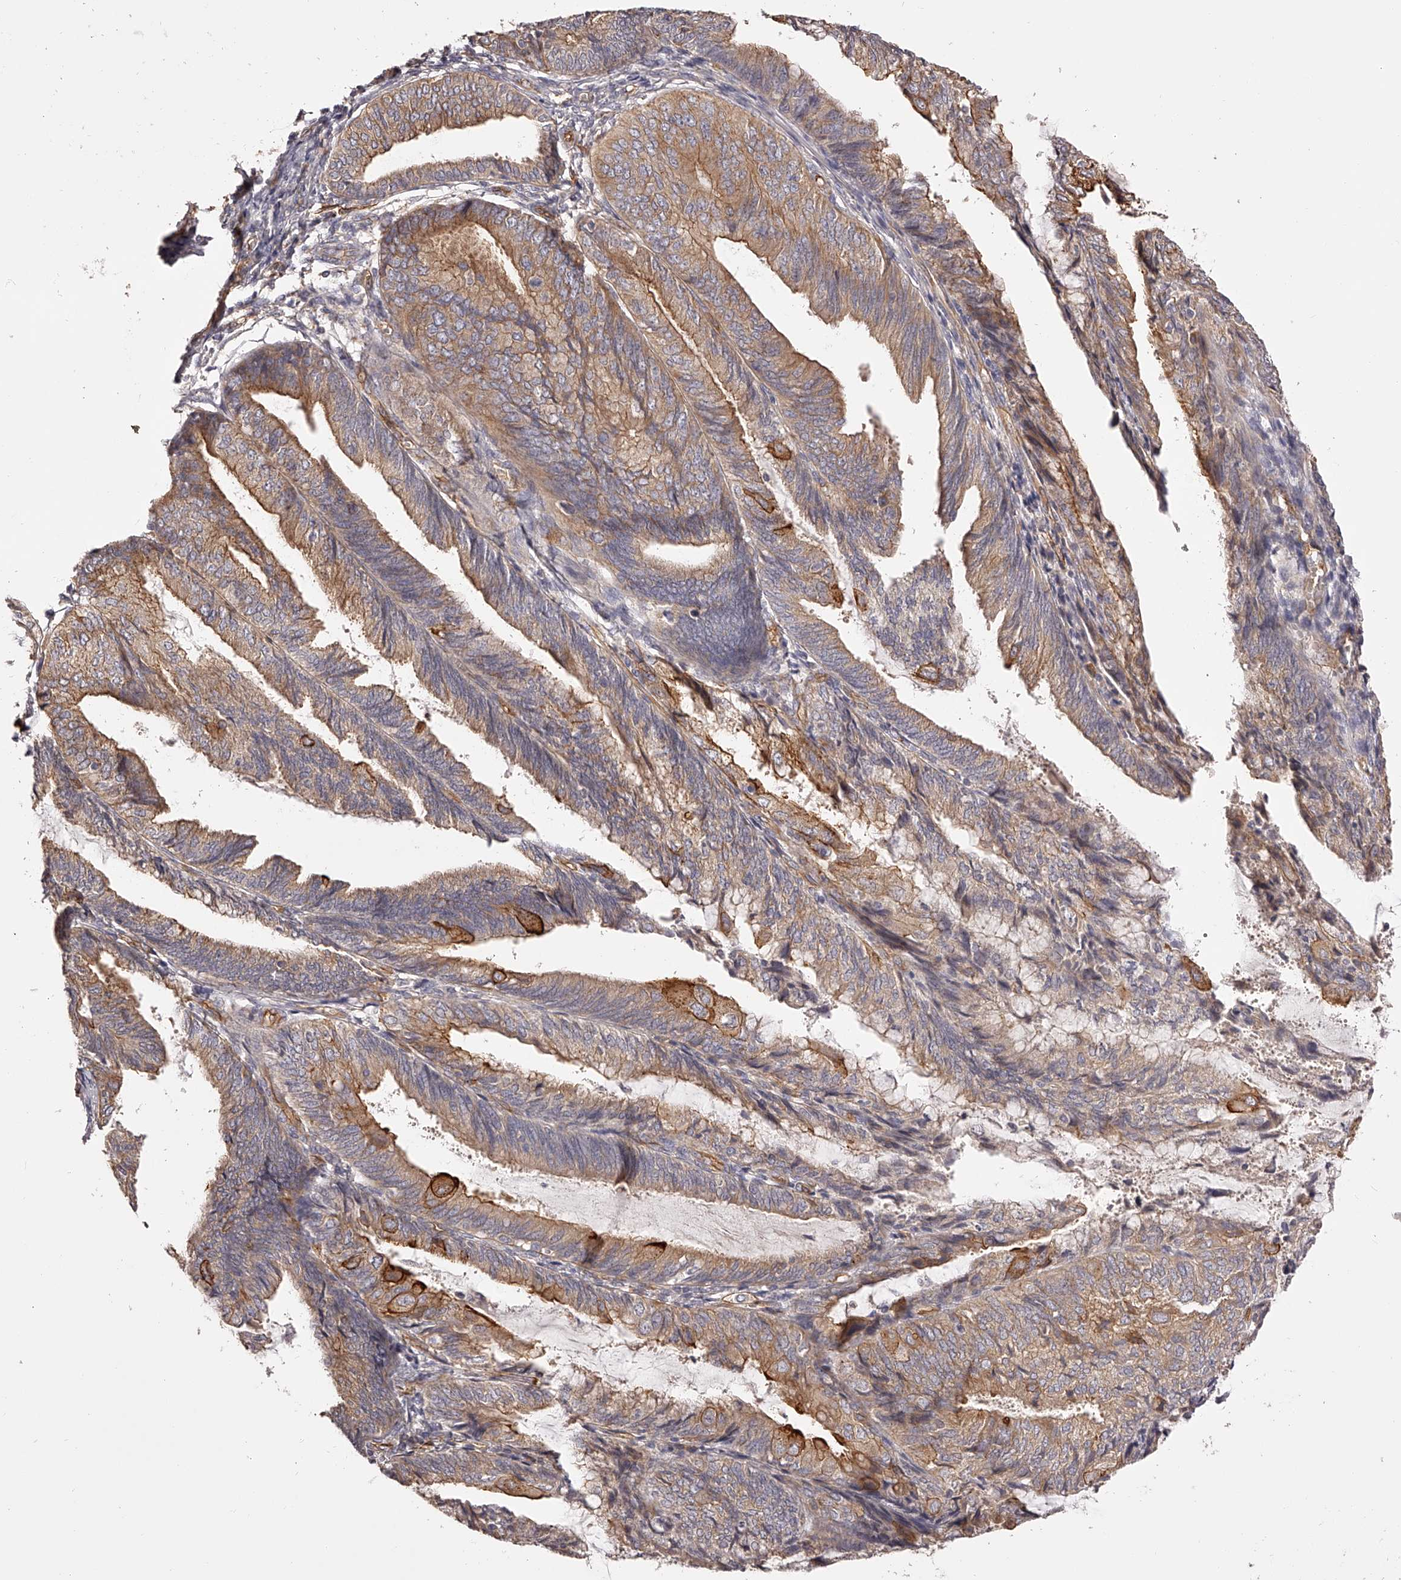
{"staining": {"intensity": "moderate", "quantity": ">75%", "location": "cytoplasmic/membranous"}, "tissue": "endometrial cancer", "cell_type": "Tumor cells", "image_type": "cancer", "snomed": [{"axis": "morphology", "description": "Adenocarcinoma, NOS"}, {"axis": "topography", "description": "Endometrium"}], "caption": "Brown immunohistochemical staining in adenocarcinoma (endometrial) exhibits moderate cytoplasmic/membranous positivity in about >75% of tumor cells. (DAB IHC with brightfield microscopy, high magnification).", "gene": "LTV1", "patient": {"sex": "female", "age": 81}}